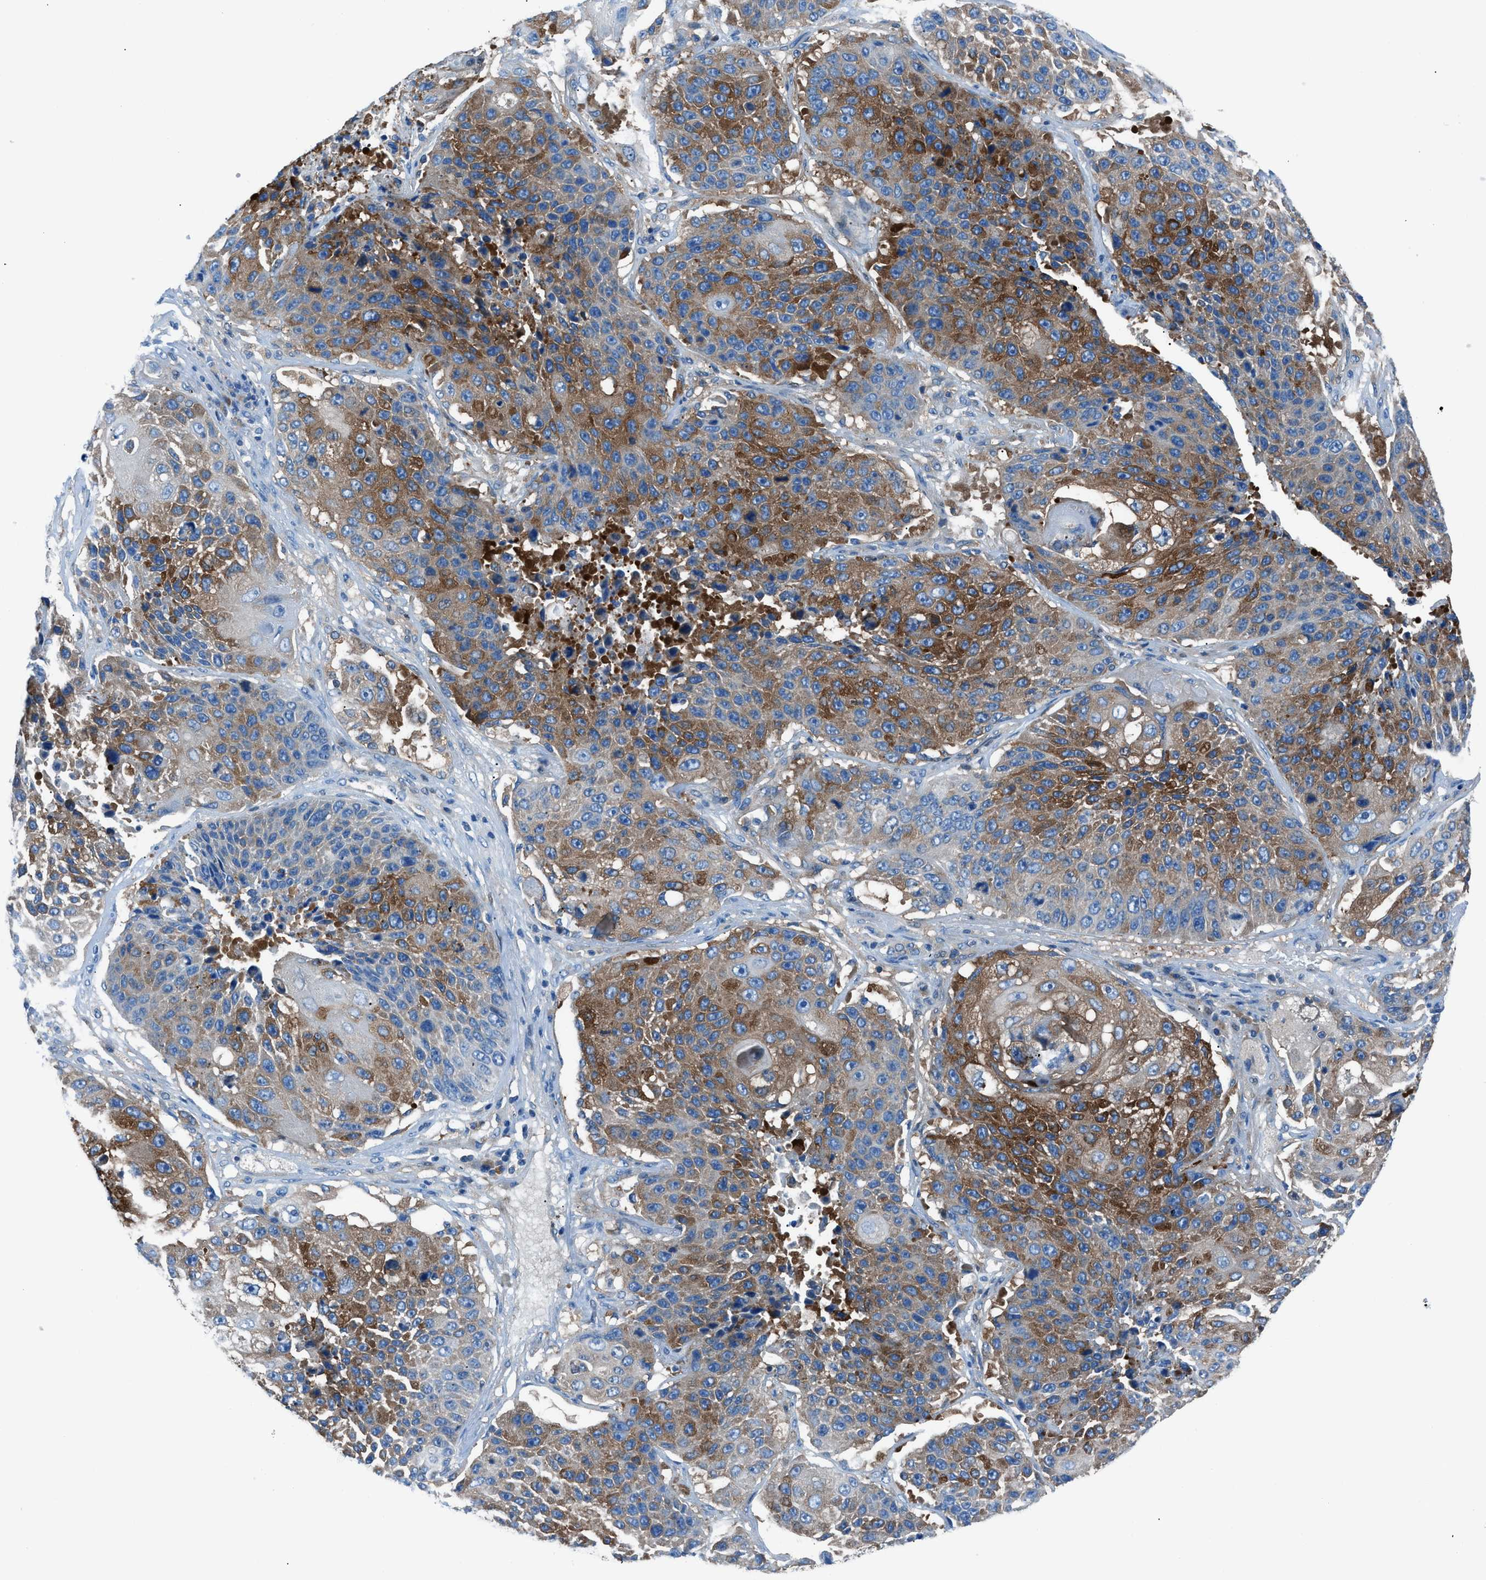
{"staining": {"intensity": "strong", "quantity": ">75%", "location": "cytoplasmic/membranous"}, "tissue": "lung cancer", "cell_type": "Tumor cells", "image_type": "cancer", "snomed": [{"axis": "morphology", "description": "Squamous cell carcinoma, NOS"}, {"axis": "topography", "description": "Lung"}], "caption": "The histopathology image displays staining of squamous cell carcinoma (lung), revealing strong cytoplasmic/membranous protein positivity (brown color) within tumor cells.", "gene": "SARS1", "patient": {"sex": "male", "age": 61}}